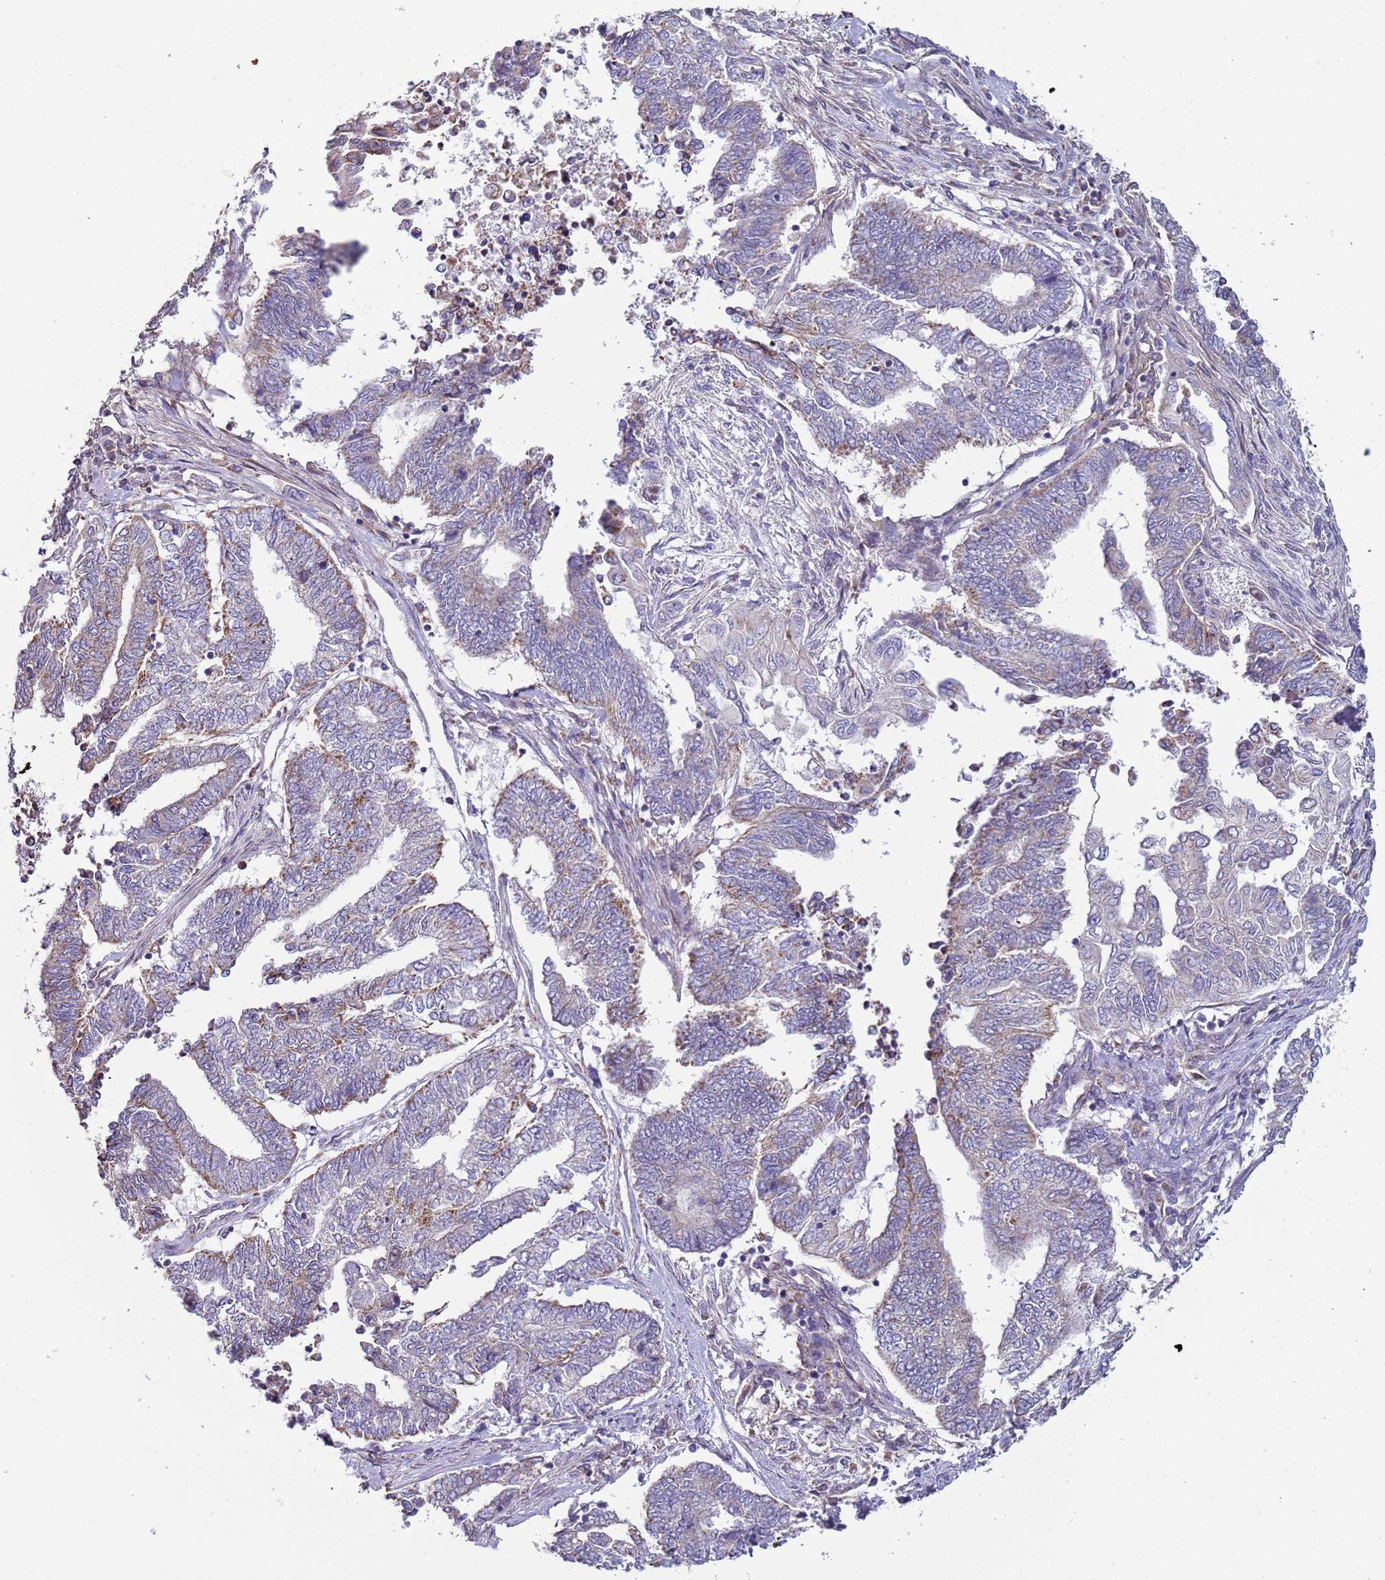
{"staining": {"intensity": "weak", "quantity": "<25%", "location": "cytoplasmic/membranous"}, "tissue": "endometrial cancer", "cell_type": "Tumor cells", "image_type": "cancer", "snomed": [{"axis": "morphology", "description": "Adenocarcinoma, NOS"}, {"axis": "topography", "description": "Uterus"}, {"axis": "topography", "description": "Endometrium"}], "caption": "Adenocarcinoma (endometrial) stained for a protein using IHC reveals no expression tumor cells.", "gene": "DIP2B", "patient": {"sex": "female", "age": 70}}